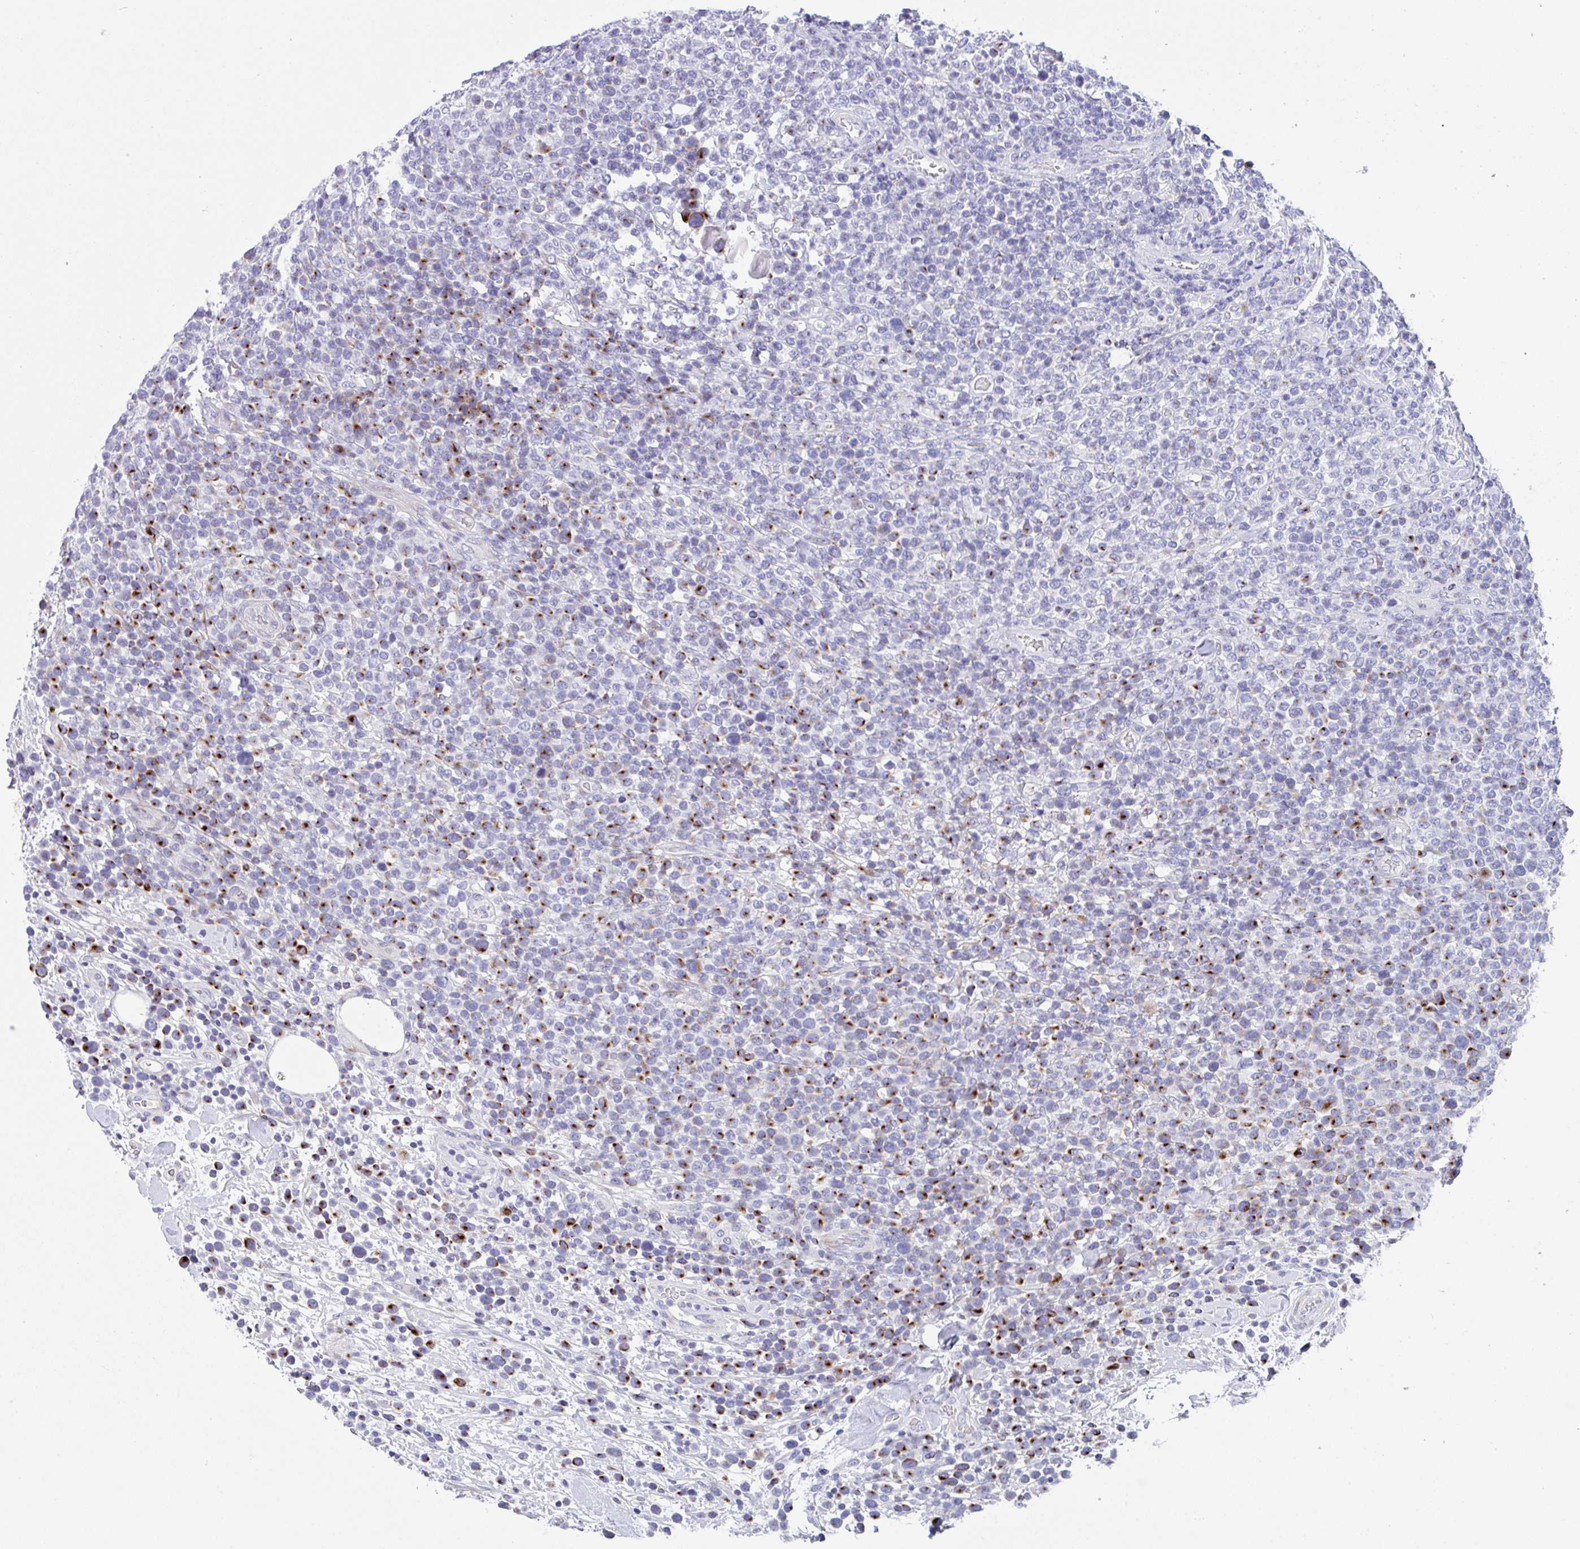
{"staining": {"intensity": "strong", "quantity": "25%-75%", "location": "cytoplasmic/membranous"}, "tissue": "lymphoma", "cell_type": "Tumor cells", "image_type": "cancer", "snomed": [{"axis": "morphology", "description": "Malignant lymphoma, non-Hodgkin's type, High grade"}, {"axis": "topography", "description": "Soft tissue"}], "caption": "Immunohistochemical staining of lymphoma demonstrates high levels of strong cytoplasmic/membranous staining in approximately 25%-75% of tumor cells. (DAB (3,3'-diaminobenzidine) IHC, brown staining for protein, blue staining for nuclei).", "gene": "FBXL20", "patient": {"sex": "female", "age": 56}}